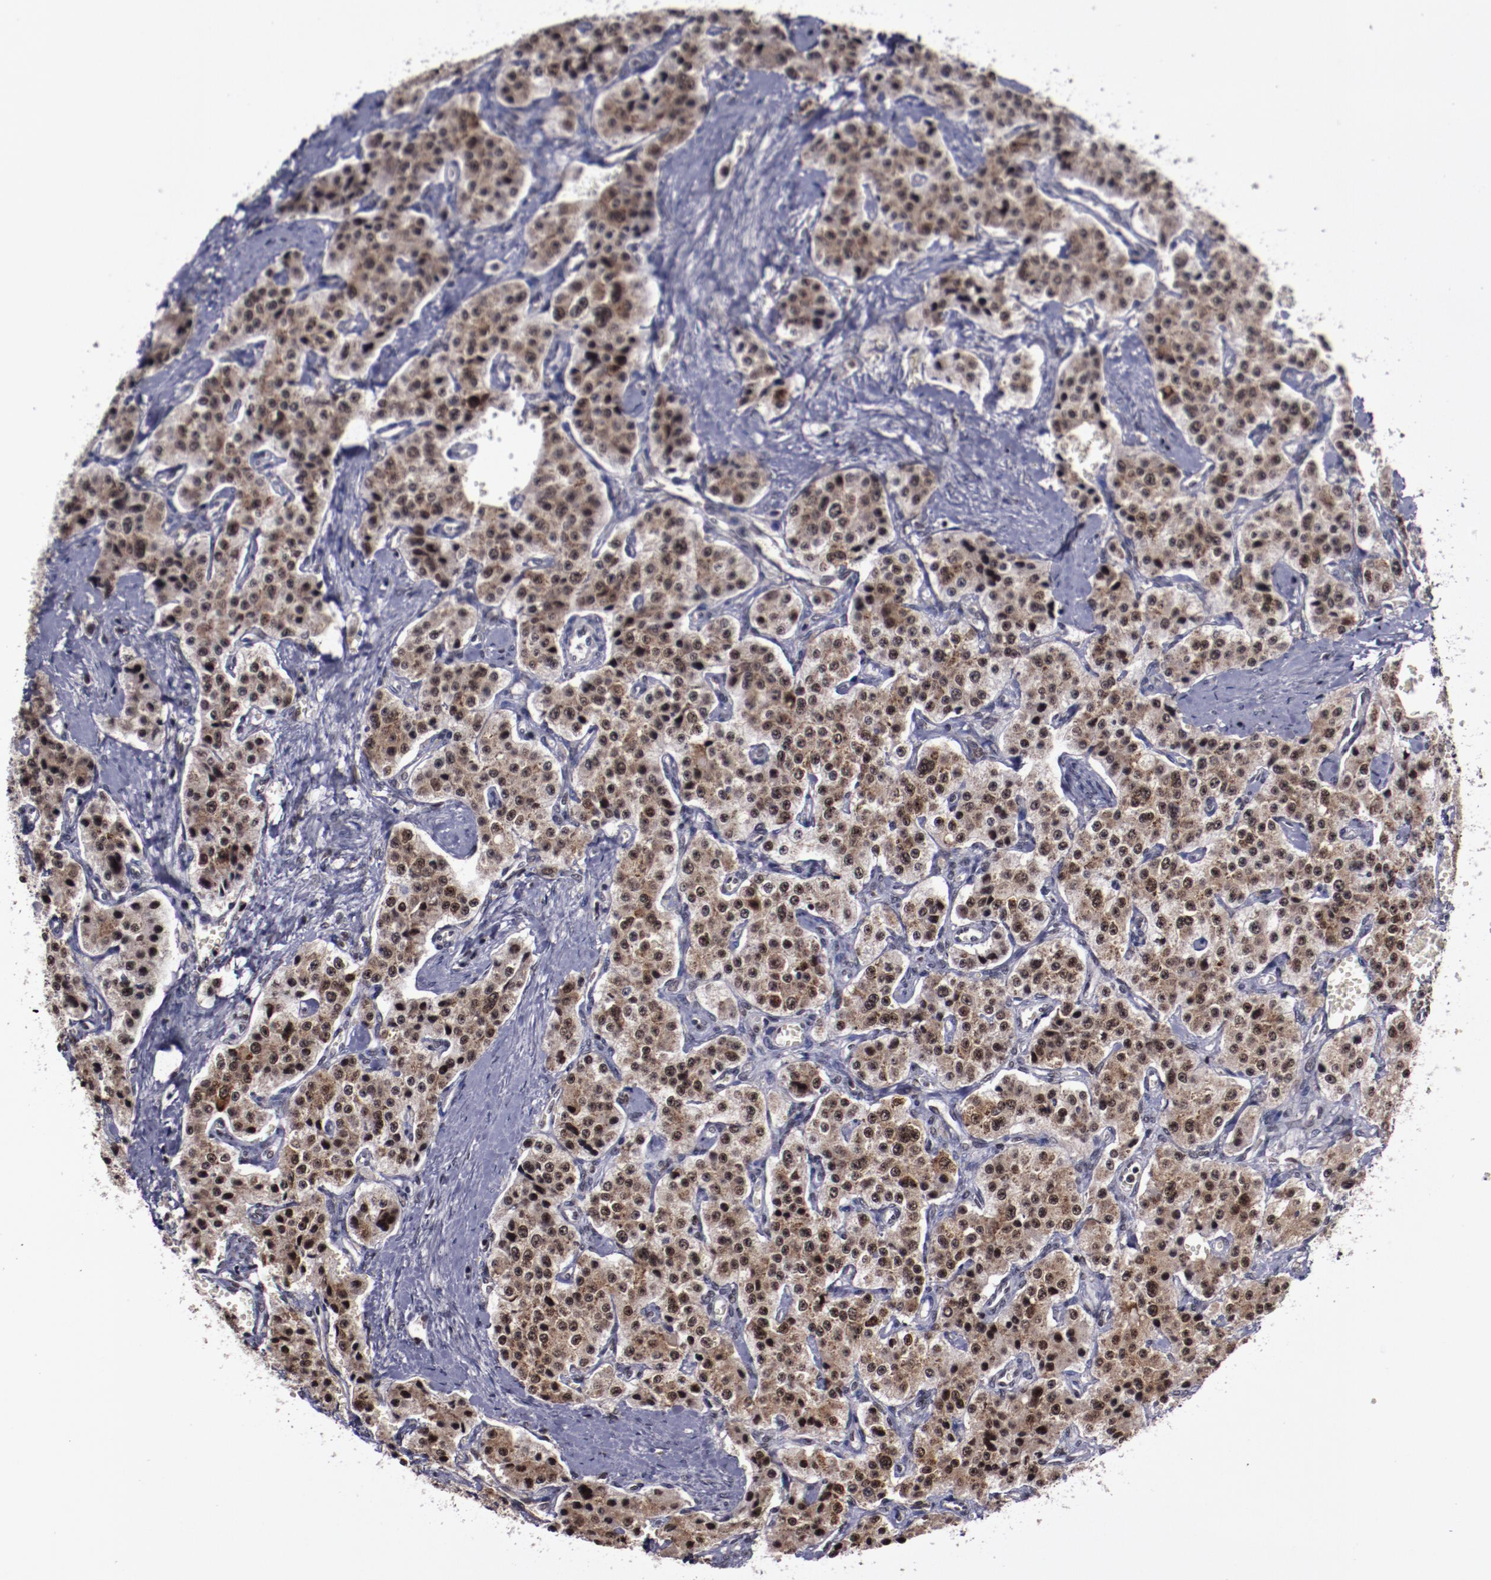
{"staining": {"intensity": "moderate", "quantity": ">75%", "location": "nuclear"}, "tissue": "carcinoid", "cell_type": "Tumor cells", "image_type": "cancer", "snomed": [{"axis": "morphology", "description": "Carcinoid, malignant, NOS"}, {"axis": "topography", "description": "Small intestine"}], "caption": "Immunohistochemical staining of carcinoid exhibits medium levels of moderate nuclear protein positivity in approximately >75% of tumor cells. Using DAB (3,3'-diaminobenzidine) (brown) and hematoxylin (blue) stains, captured at high magnification using brightfield microscopy.", "gene": "ERH", "patient": {"sex": "male", "age": 52}}